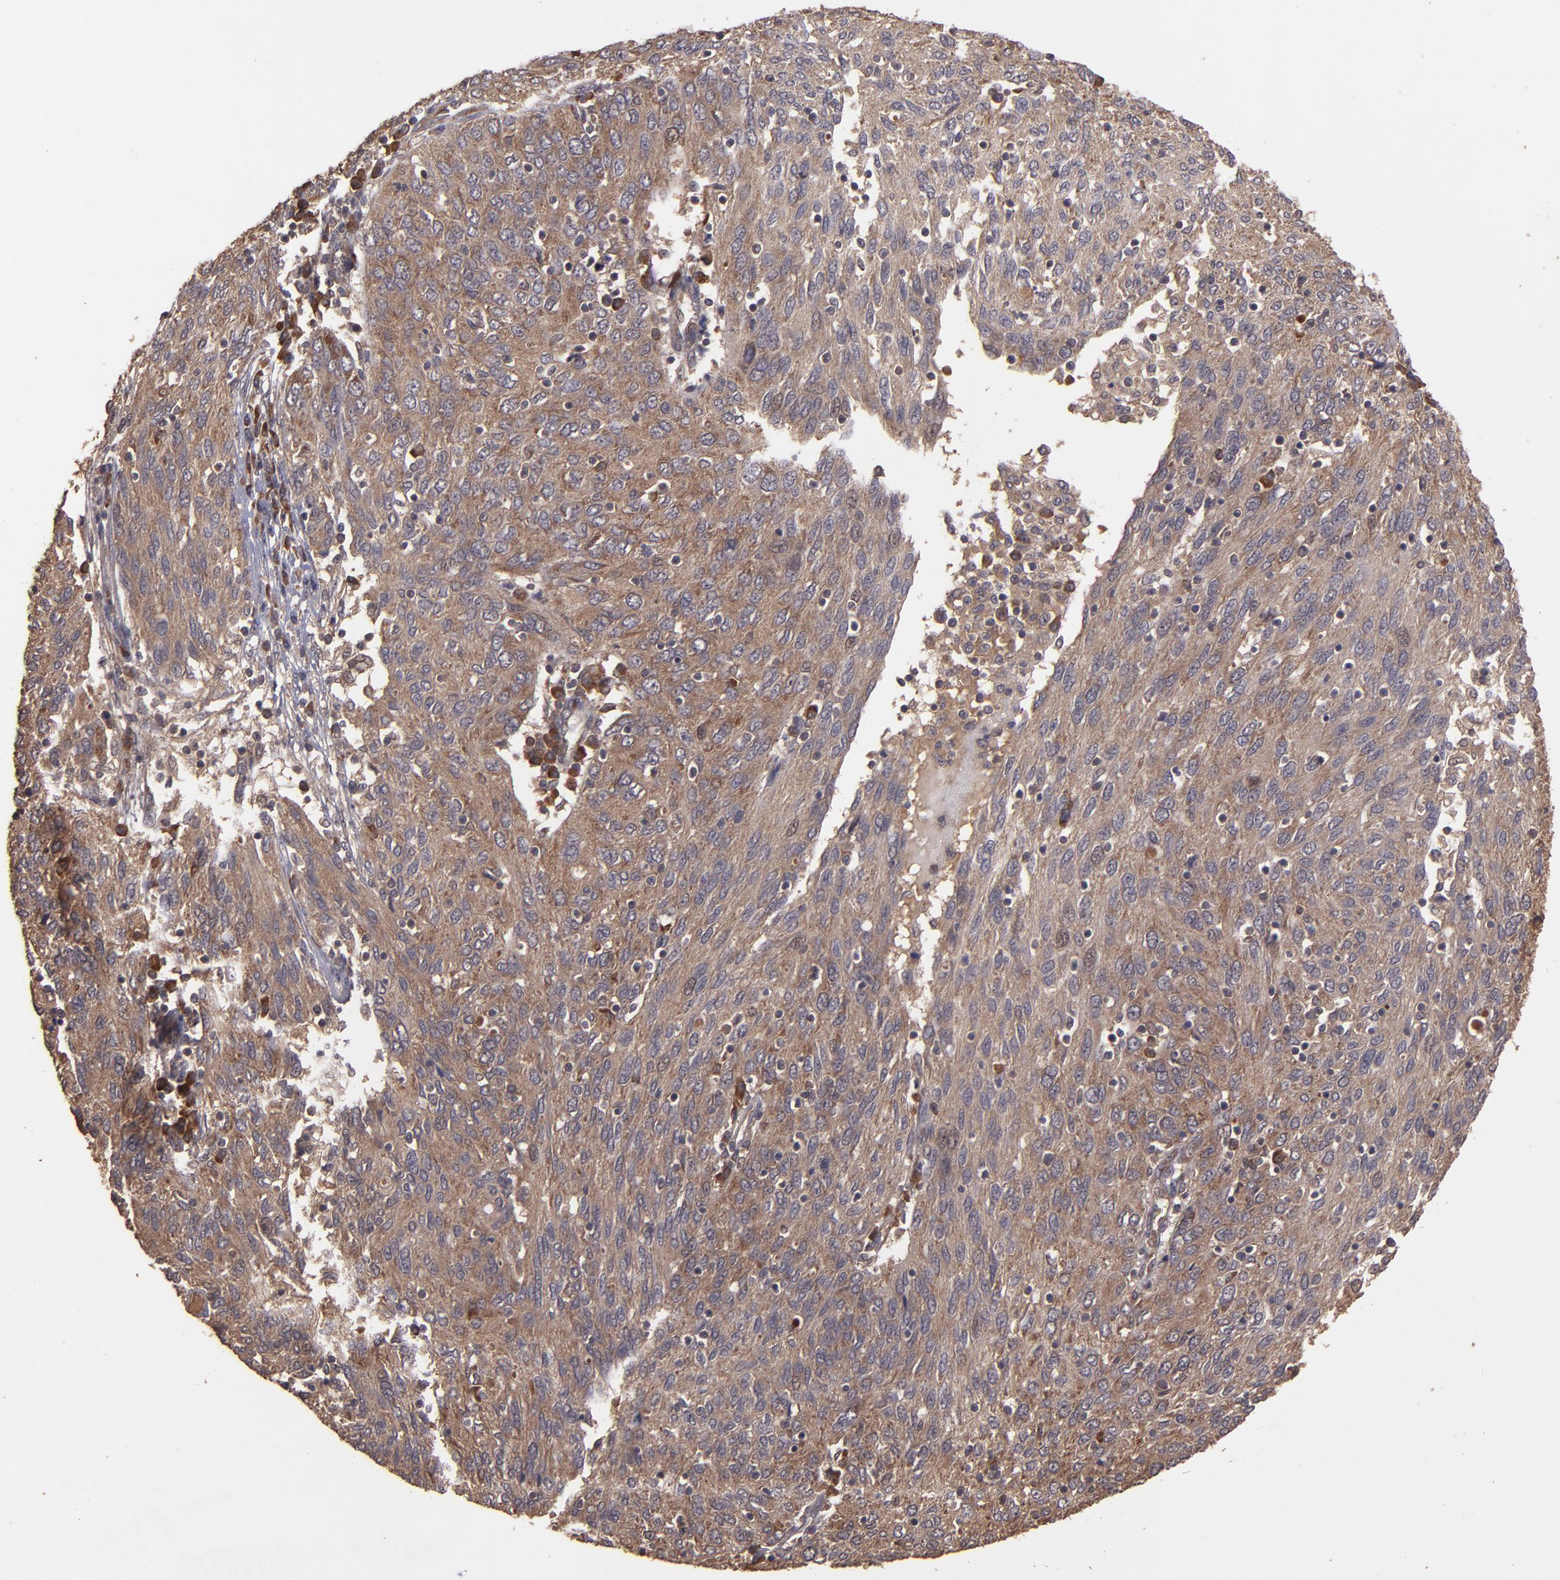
{"staining": {"intensity": "moderate", "quantity": ">75%", "location": "cytoplasmic/membranous"}, "tissue": "ovarian cancer", "cell_type": "Tumor cells", "image_type": "cancer", "snomed": [{"axis": "morphology", "description": "Carcinoma, endometroid"}, {"axis": "topography", "description": "Ovary"}], "caption": "Ovarian endometroid carcinoma was stained to show a protein in brown. There is medium levels of moderate cytoplasmic/membranous expression in approximately >75% of tumor cells.", "gene": "TXNDC16", "patient": {"sex": "female", "age": 50}}